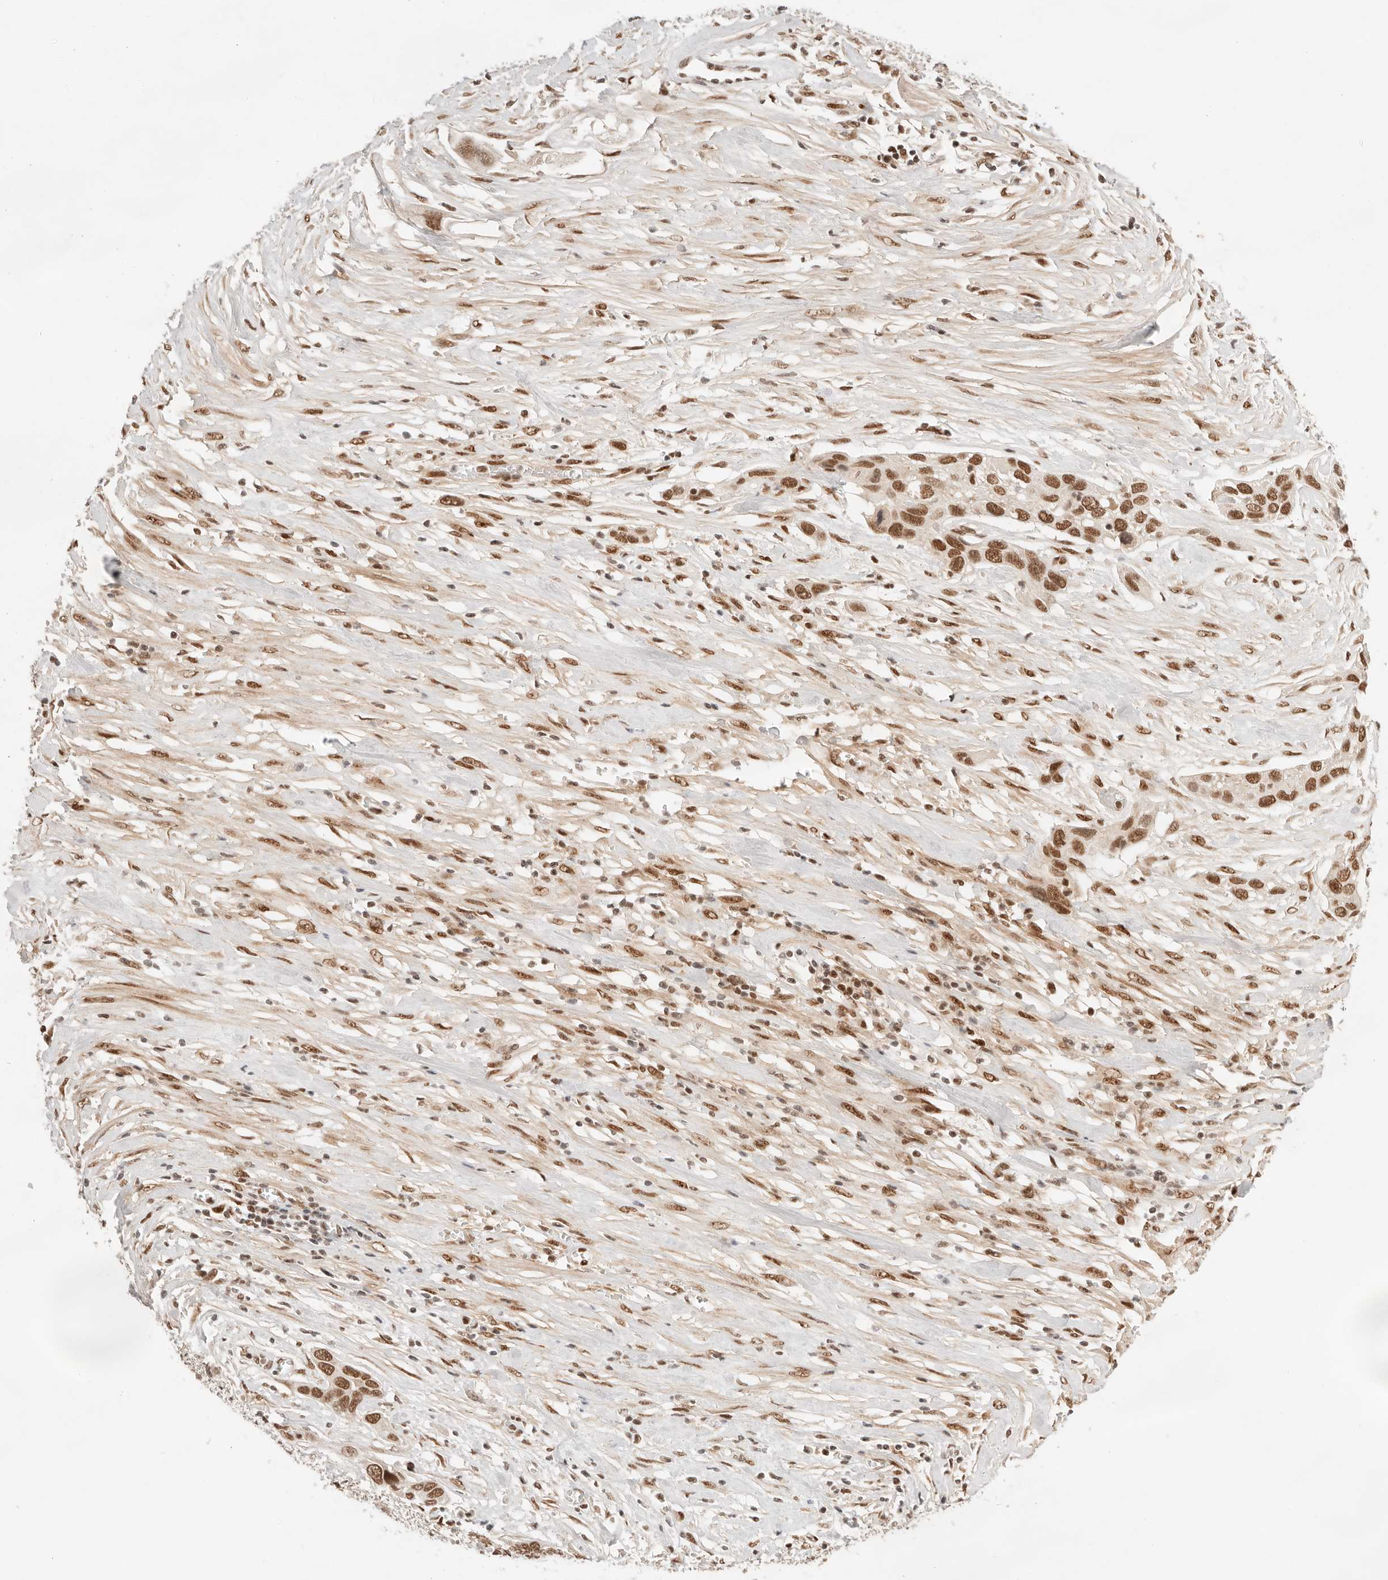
{"staining": {"intensity": "moderate", "quantity": ">75%", "location": "nuclear"}, "tissue": "pancreatic cancer", "cell_type": "Tumor cells", "image_type": "cancer", "snomed": [{"axis": "morphology", "description": "Adenocarcinoma, NOS"}, {"axis": "topography", "description": "Pancreas"}], "caption": "Pancreatic adenocarcinoma was stained to show a protein in brown. There is medium levels of moderate nuclear staining in about >75% of tumor cells.", "gene": "GTF2E2", "patient": {"sex": "female", "age": 60}}